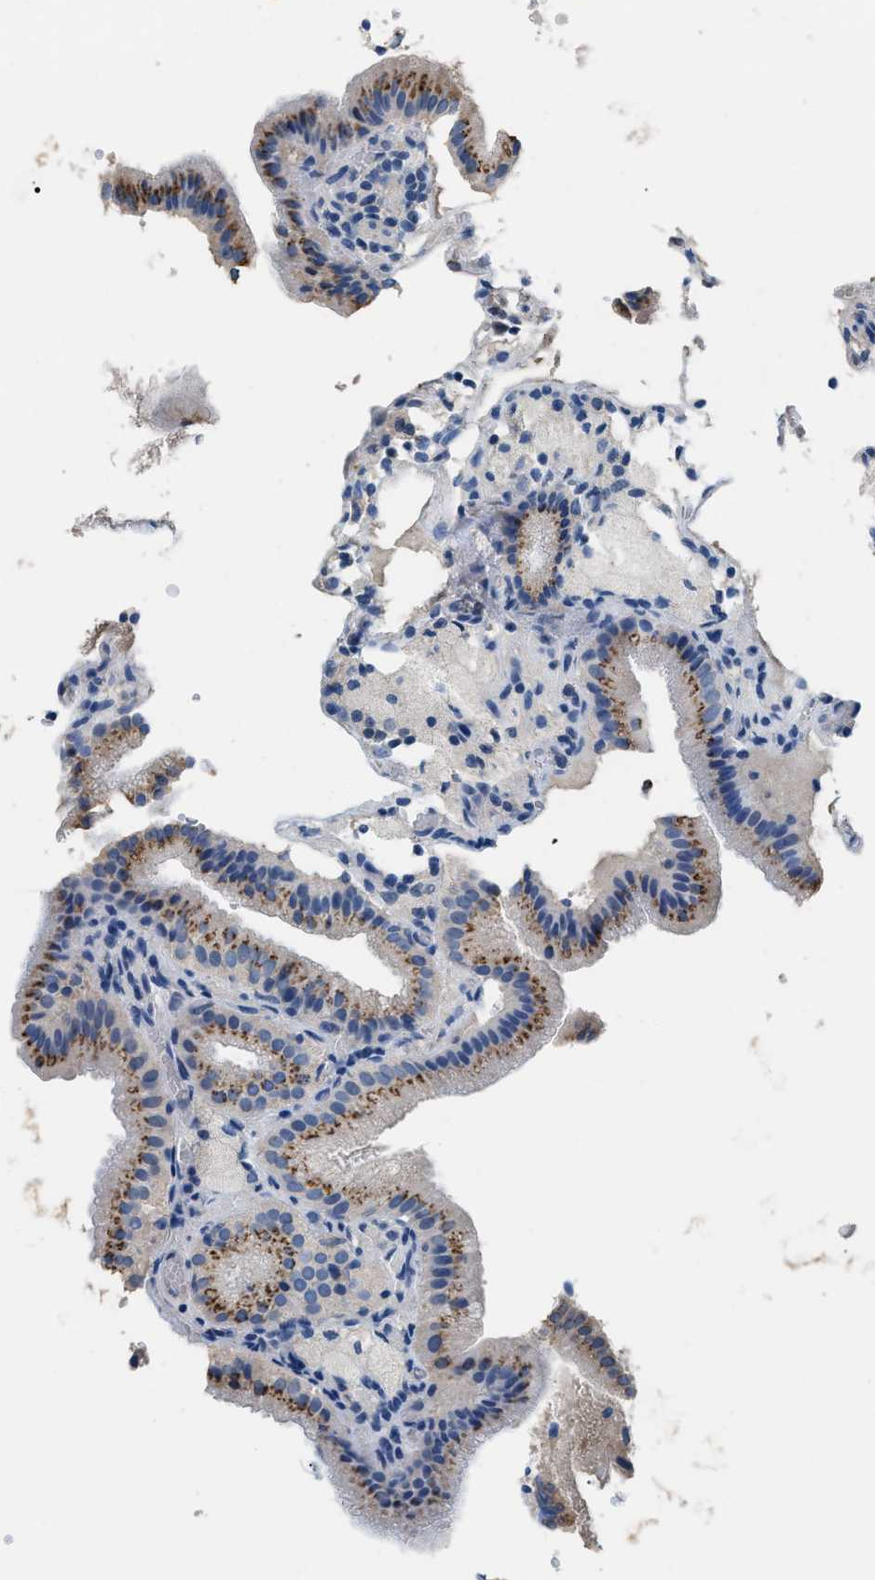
{"staining": {"intensity": "strong", "quantity": ">75%", "location": "cytoplasmic/membranous"}, "tissue": "gallbladder", "cell_type": "Glandular cells", "image_type": "normal", "snomed": [{"axis": "morphology", "description": "Normal tissue, NOS"}, {"axis": "topography", "description": "Gallbladder"}], "caption": "Glandular cells demonstrate high levels of strong cytoplasmic/membranous staining in approximately >75% of cells in unremarkable human gallbladder. The protein of interest is shown in brown color, while the nuclei are stained blue.", "gene": "GOLM1", "patient": {"sex": "male", "age": 54}}